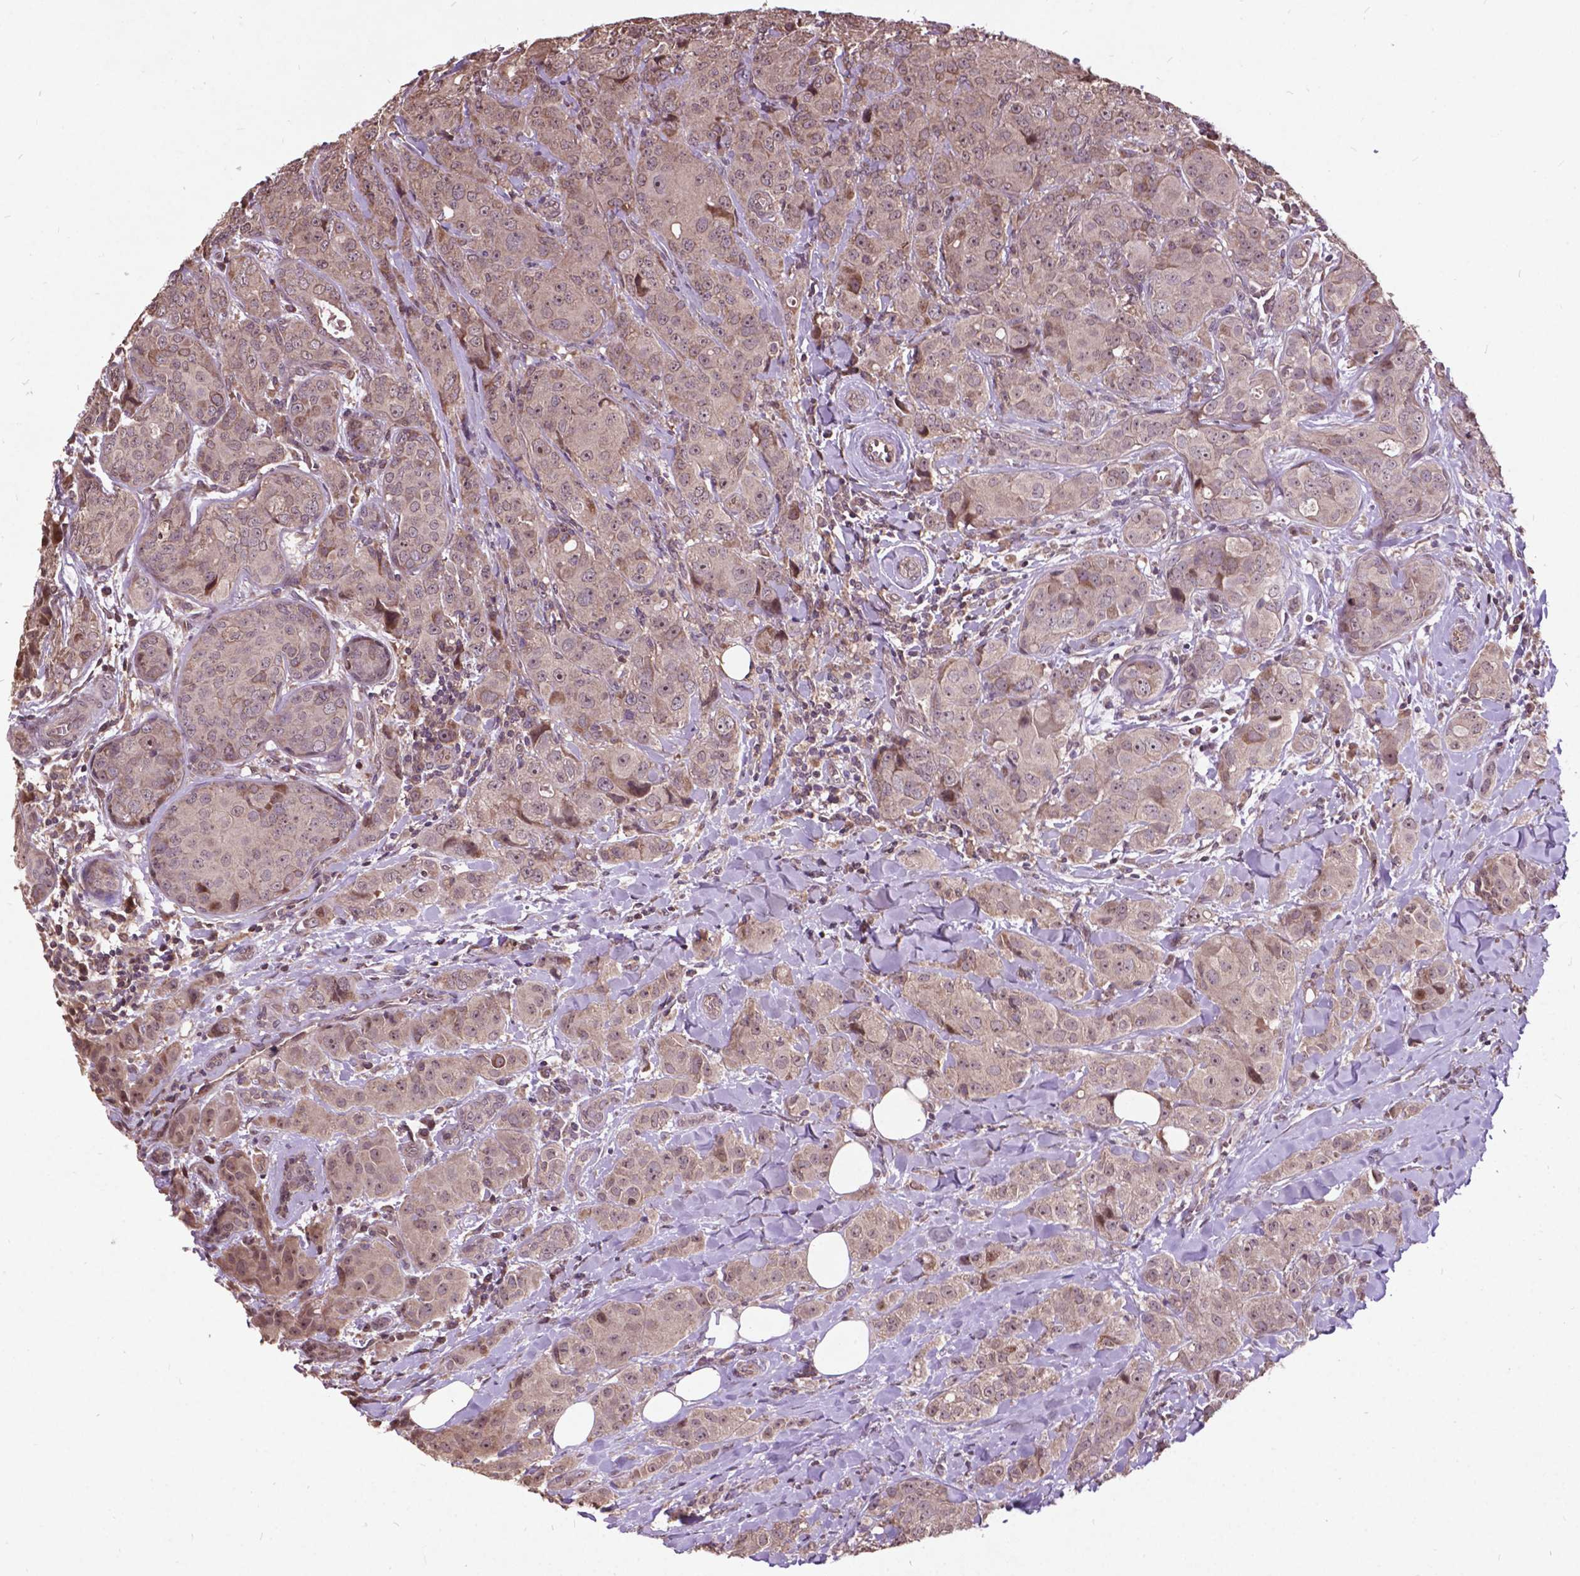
{"staining": {"intensity": "weak", "quantity": "25%-75%", "location": "nuclear"}, "tissue": "breast cancer", "cell_type": "Tumor cells", "image_type": "cancer", "snomed": [{"axis": "morphology", "description": "Duct carcinoma"}, {"axis": "topography", "description": "Breast"}], "caption": "Immunohistochemical staining of breast cancer reveals low levels of weak nuclear positivity in about 25%-75% of tumor cells.", "gene": "AP1S3", "patient": {"sex": "female", "age": 43}}